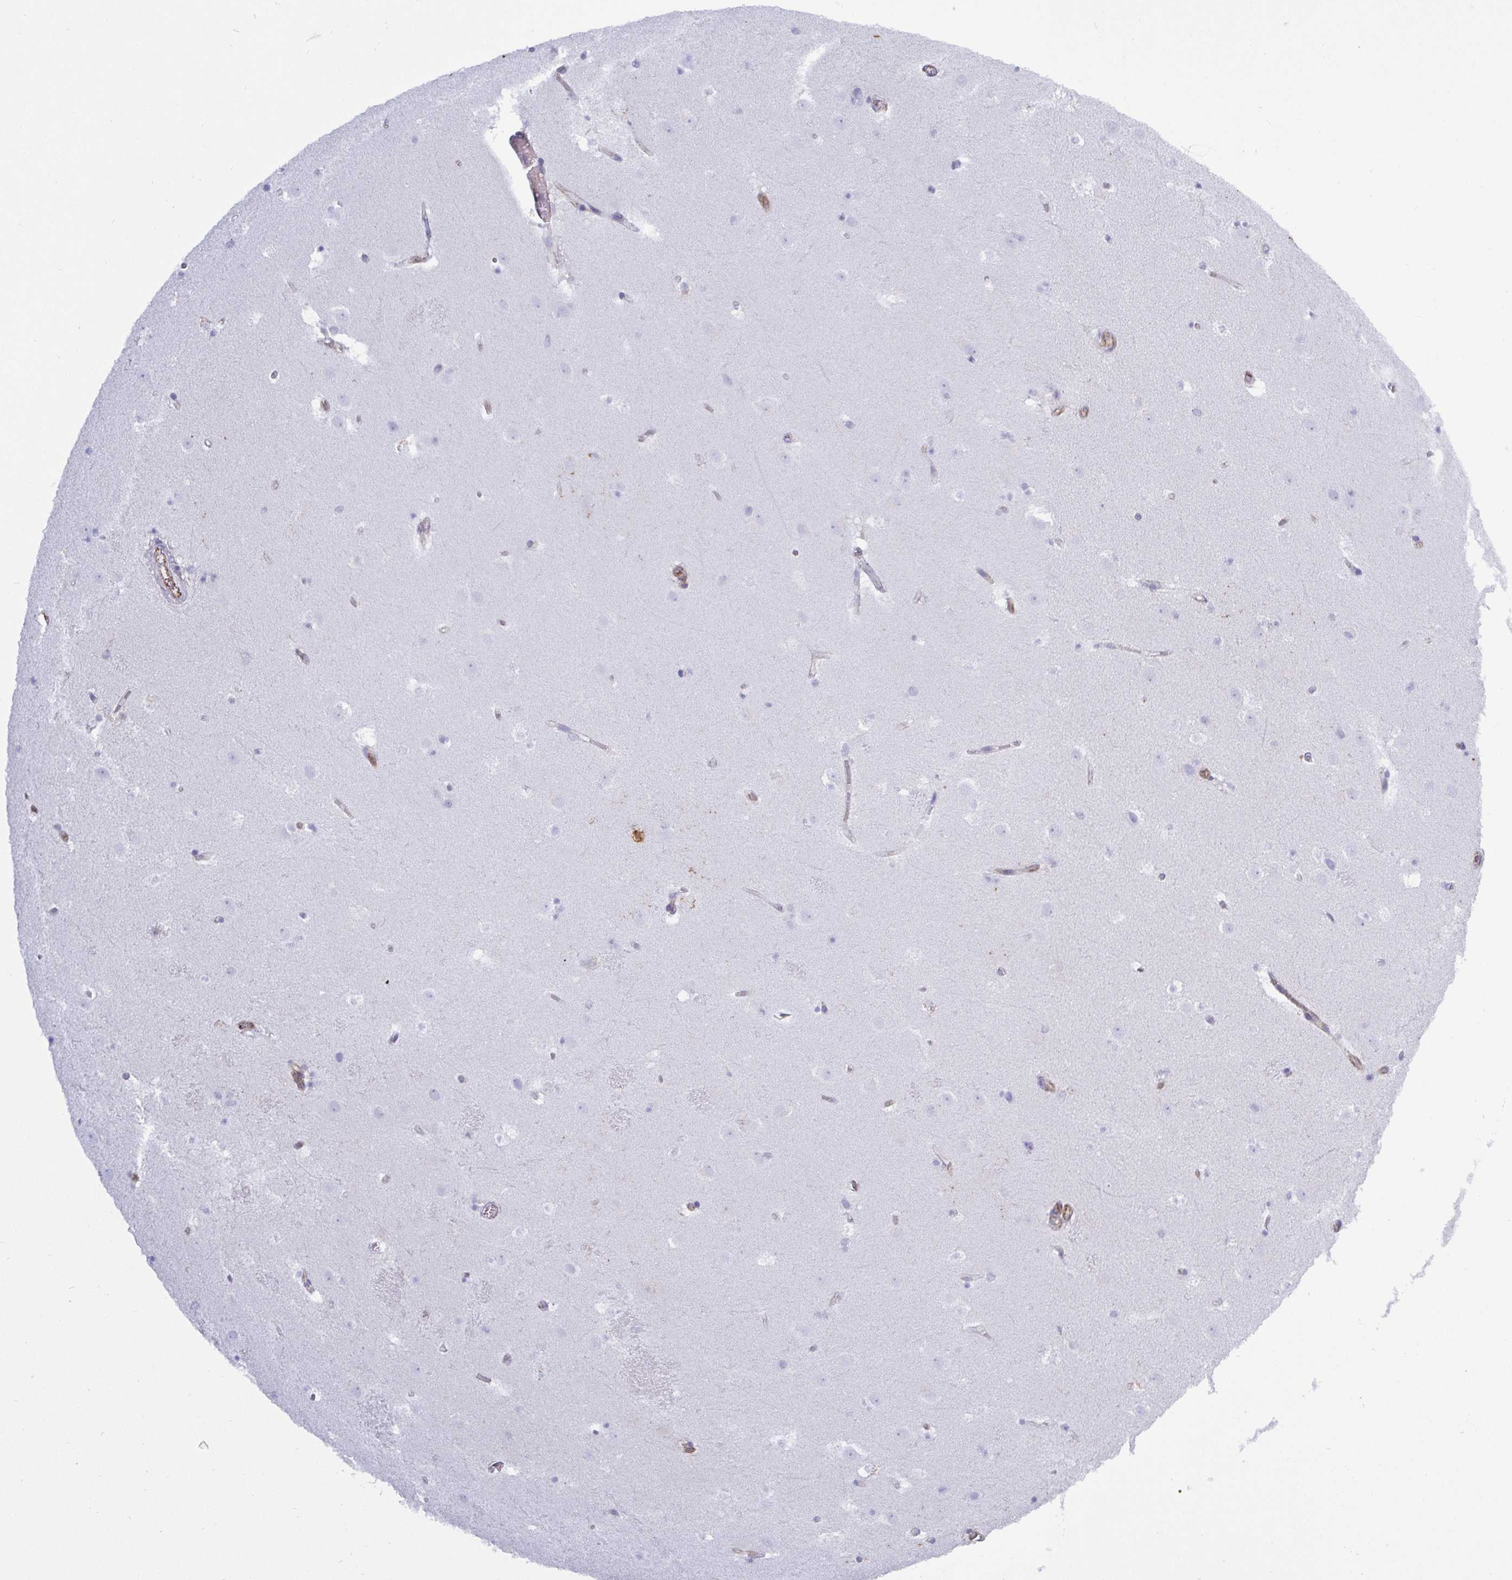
{"staining": {"intensity": "negative", "quantity": "none", "location": "none"}, "tissue": "caudate", "cell_type": "Glial cells", "image_type": "normal", "snomed": [{"axis": "morphology", "description": "Normal tissue, NOS"}, {"axis": "topography", "description": "Lateral ventricle wall"}], "caption": "Immunohistochemical staining of unremarkable caudate exhibits no significant expression in glial cells.", "gene": "LIMA1", "patient": {"sex": "male", "age": 37}}